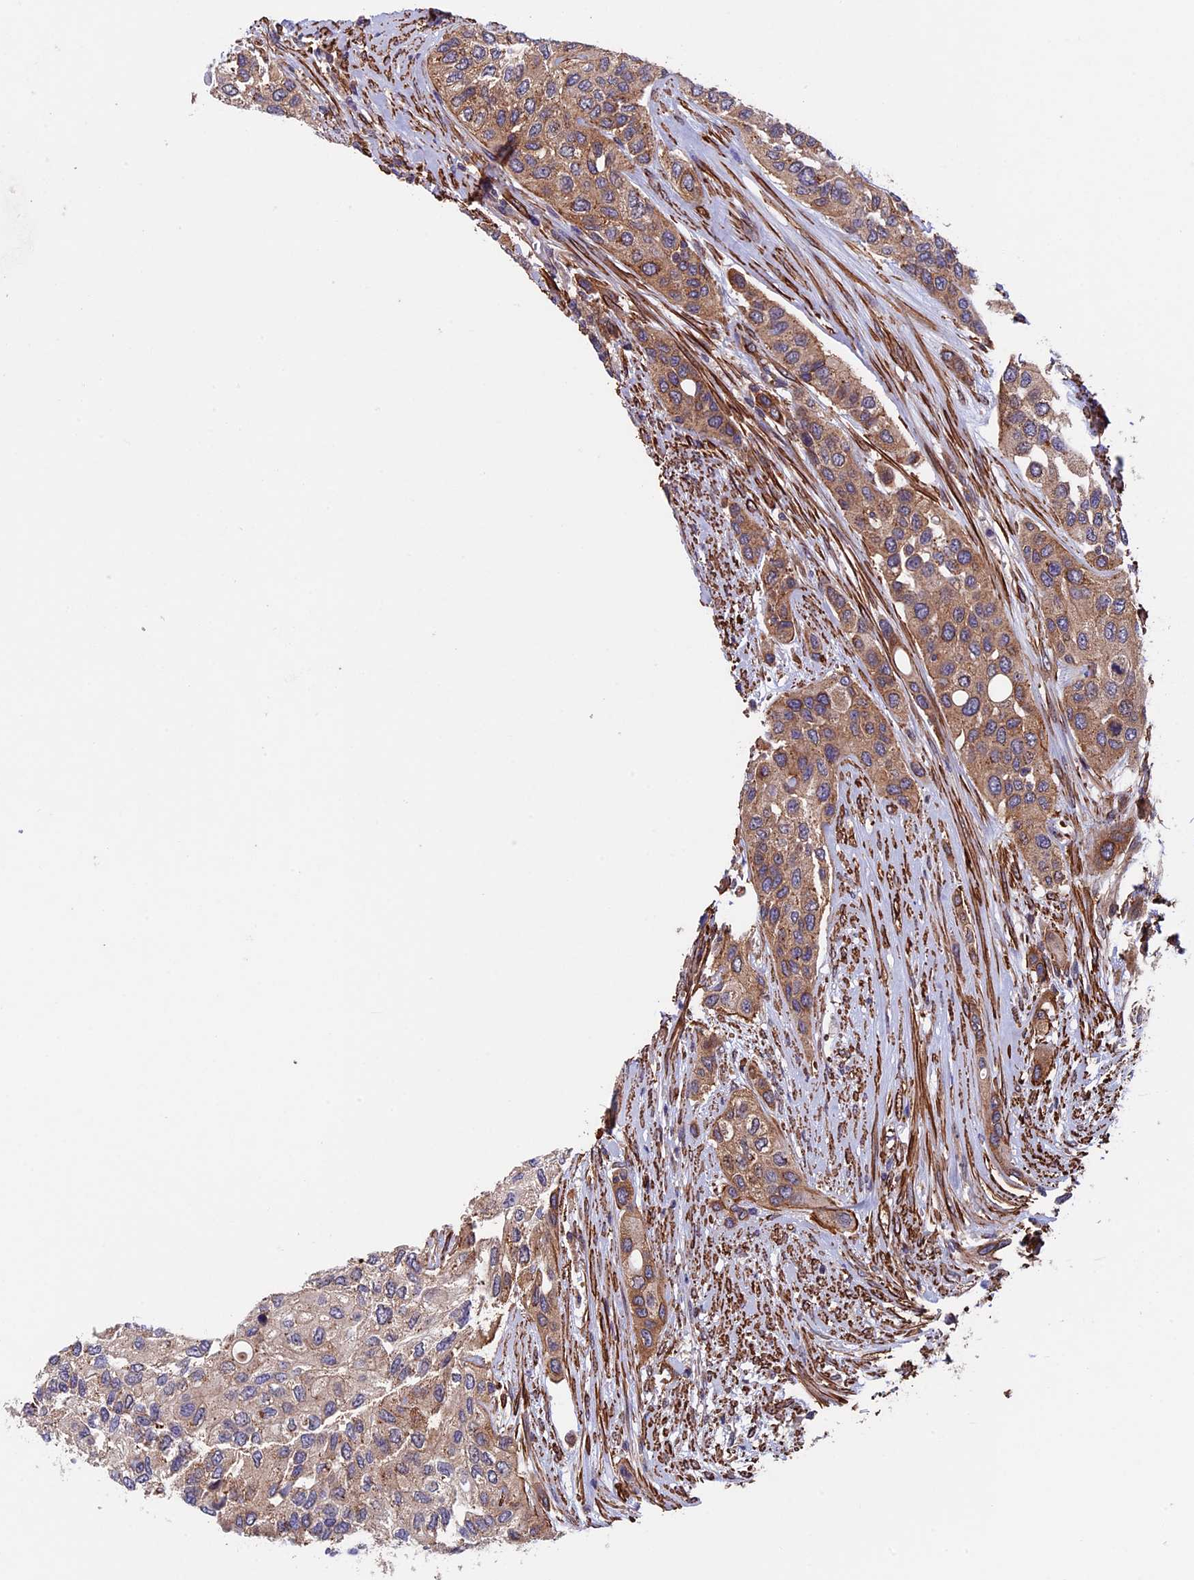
{"staining": {"intensity": "moderate", "quantity": "<25%", "location": "cytoplasmic/membranous"}, "tissue": "urothelial cancer", "cell_type": "Tumor cells", "image_type": "cancer", "snomed": [{"axis": "morphology", "description": "Normal tissue, NOS"}, {"axis": "morphology", "description": "Urothelial carcinoma, High grade"}, {"axis": "topography", "description": "Vascular tissue"}, {"axis": "topography", "description": "Urinary bladder"}], "caption": "Protein expression analysis of human high-grade urothelial carcinoma reveals moderate cytoplasmic/membranous expression in about <25% of tumor cells. (Stains: DAB in brown, nuclei in blue, Microscopy: brightfield microscopy at high magnification).", "gene": "SLC9A5", "patient": {"sex": "female", "age": 56}}